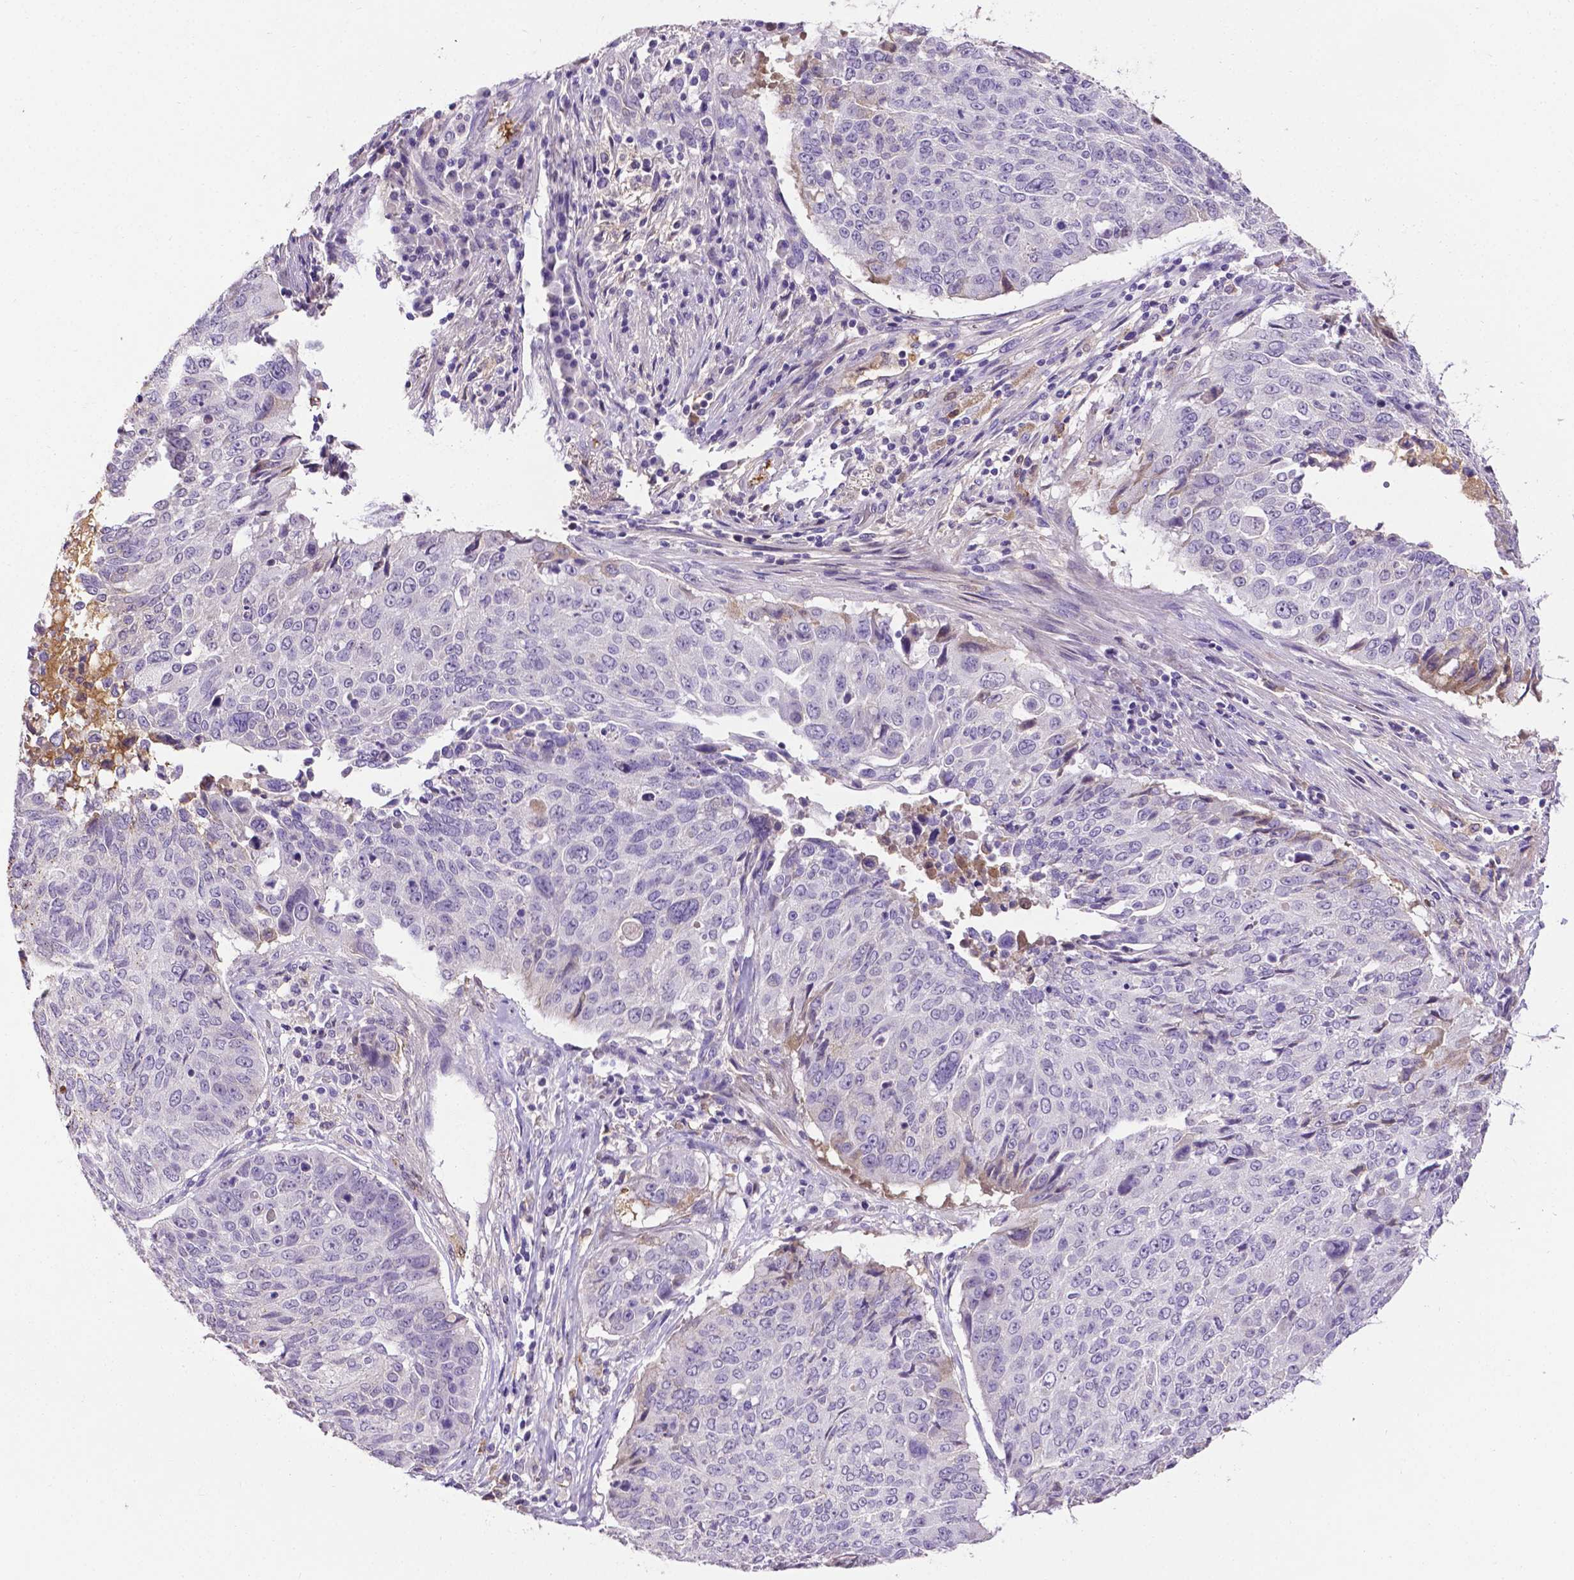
{"staining": {"intensity": "negative", "quantity": "none", "location": "none"}, "tissue": "lung cancer", "cell_type": "Tumor cells", "image_type": "cancer", "snomed": [{"axis": "morphology", "description": "Normal tissue, NOS"}, {"axis": "morphology", "description": "Squamous cell carcinoma, NOS"}, {"axis": "topography", "description": "Bronchus"}, {"axis": "topography", "description": "Lung"}], "caption": "This is an immunohistochemistry micrograph of lung squamous cell carcinoma. There is no positivity in tumor cells.", "gene": "APOE", "patient": {"sex": "male", "age": 64}}